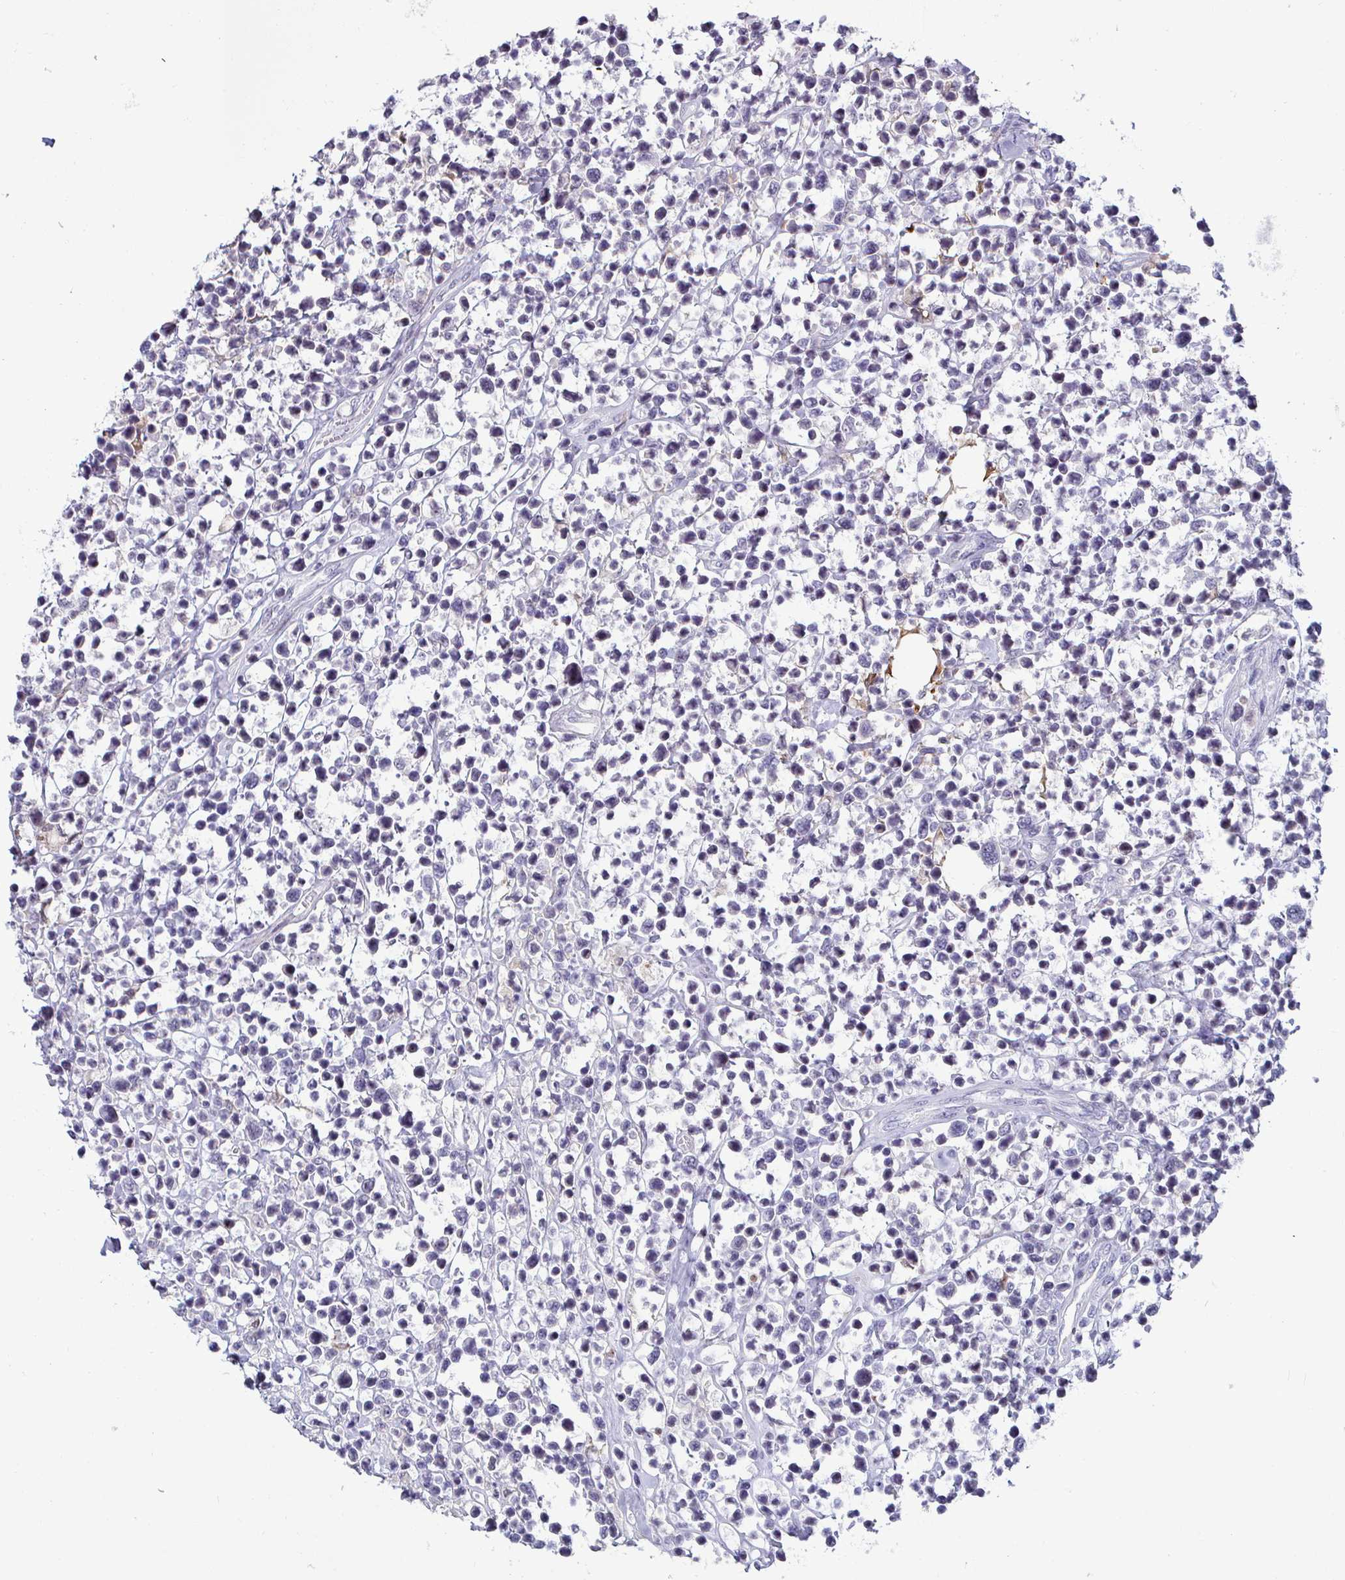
{"staining": {"intensity": "negative", "quantity": "none", "location": "none"}, "tissue": "lymphoma", "cell_type": "Tumor cells", "image_type": "cancer", "snomed": [{"axis": "morphology", "description": "Malignant lymphoma, non-Hodgkin's type, Low grade"}, {"axis": "topography", "description": "Lymph node"}], "caption": "An image of lymphoma stained for a protein displays no brown staining in tumor cells.", "gene": "GSTM1", "patient": {"sex": "male", "age": 60}}